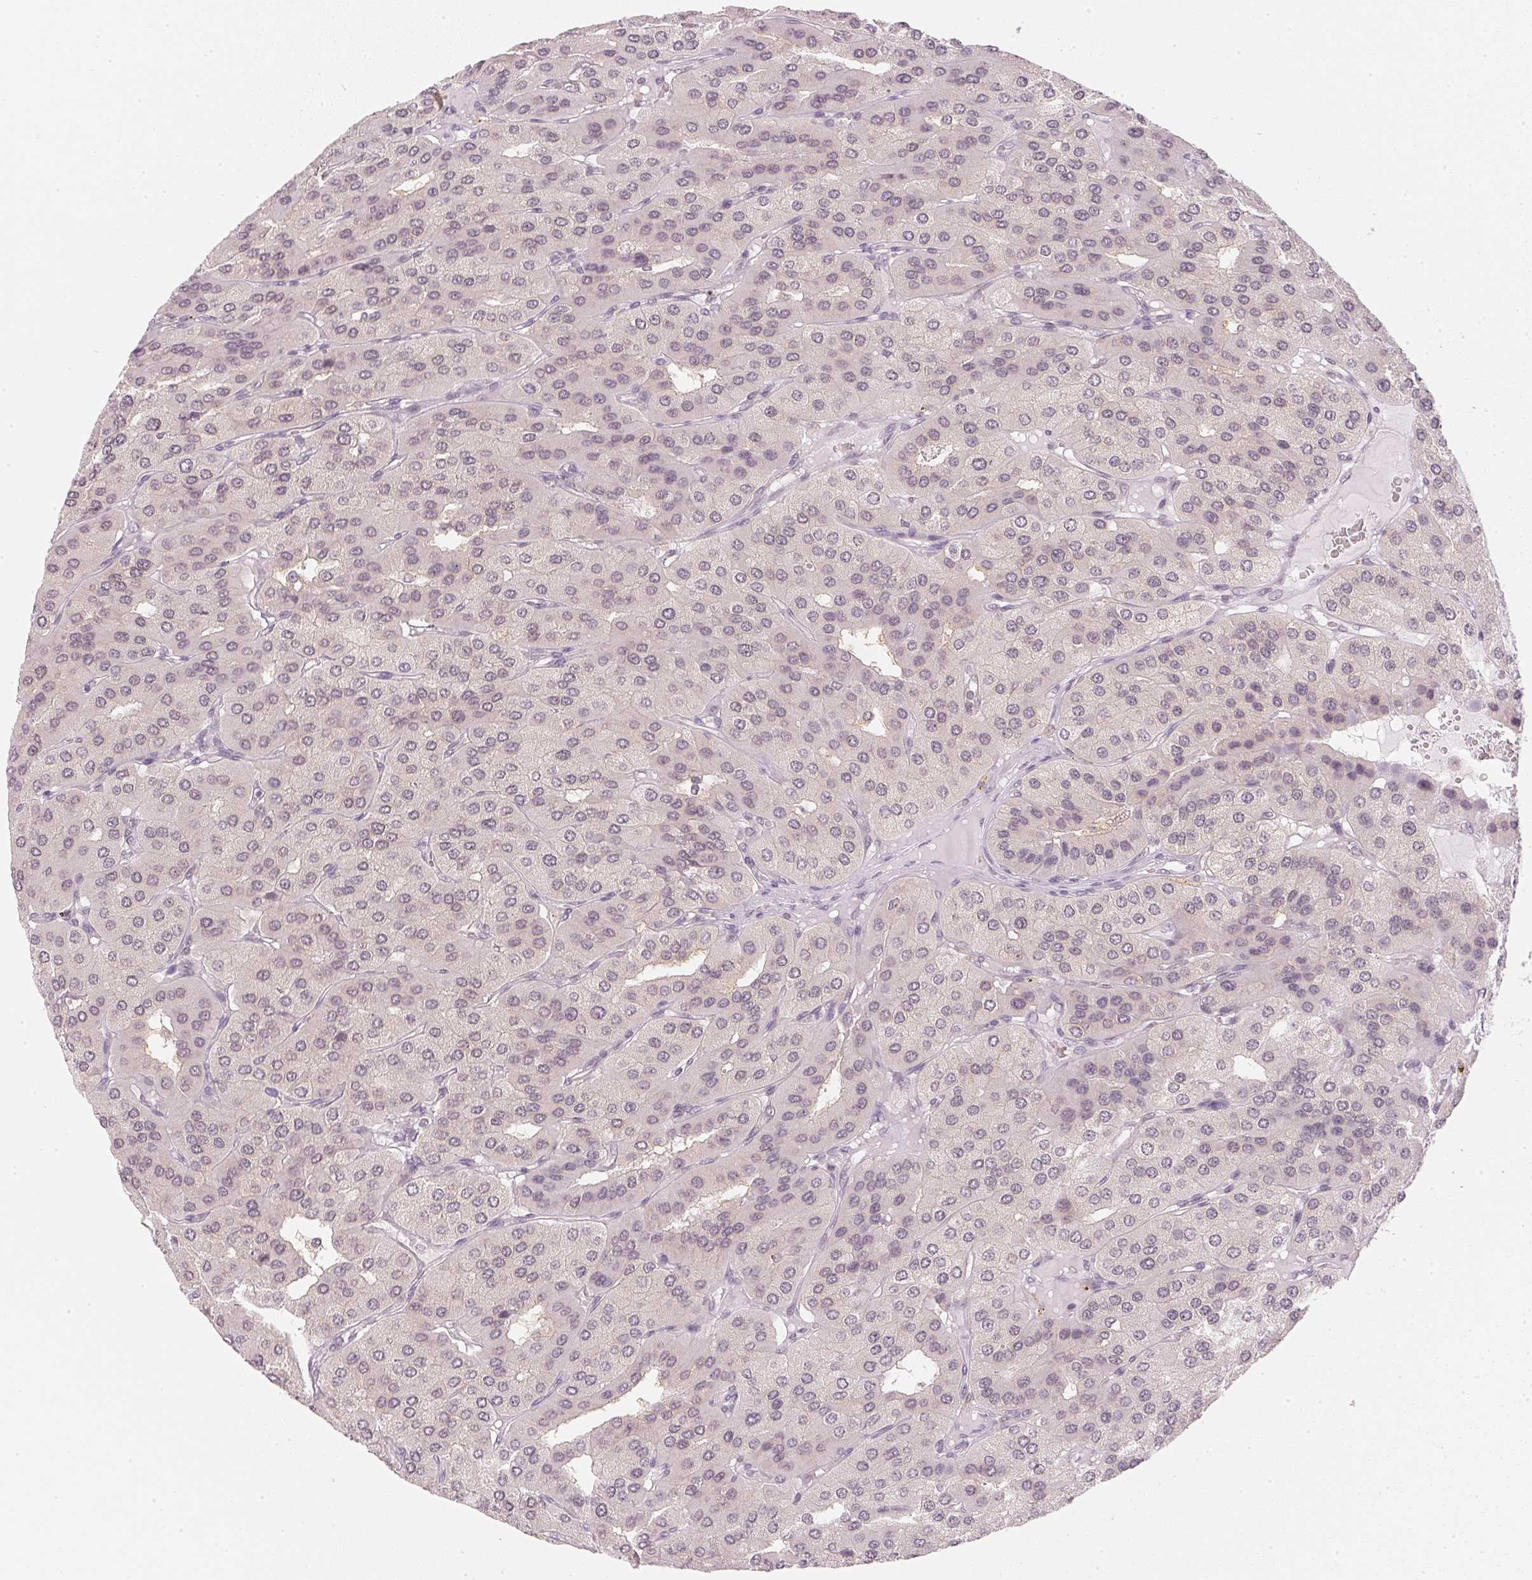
{"staining": {"intensity": "weak", "quantity": "<25%", "location": "nuclear"}, "tissue": "parathyroid gland", "cell_type": "Glandular cells", "image_type": "normal", "snomed": [{"axis": "morphology", "description": "Normal tissue, NOS"}, {"axis": "morphology", "description": "Adenoma, NOS"}, {"axis": "topography", "description": "Parathyroid gland"}], "caption": "This is a histopathology image of immunohistochemistry staining of normal parathyroid gland, which shows no expression in glandular cells. (DAB (3,3'-diaminobenzidine) immunohistochemistry with hematoxylin counter stain).", "gene": "KPRP", "patient": {"sex": "female", "age": 86}}